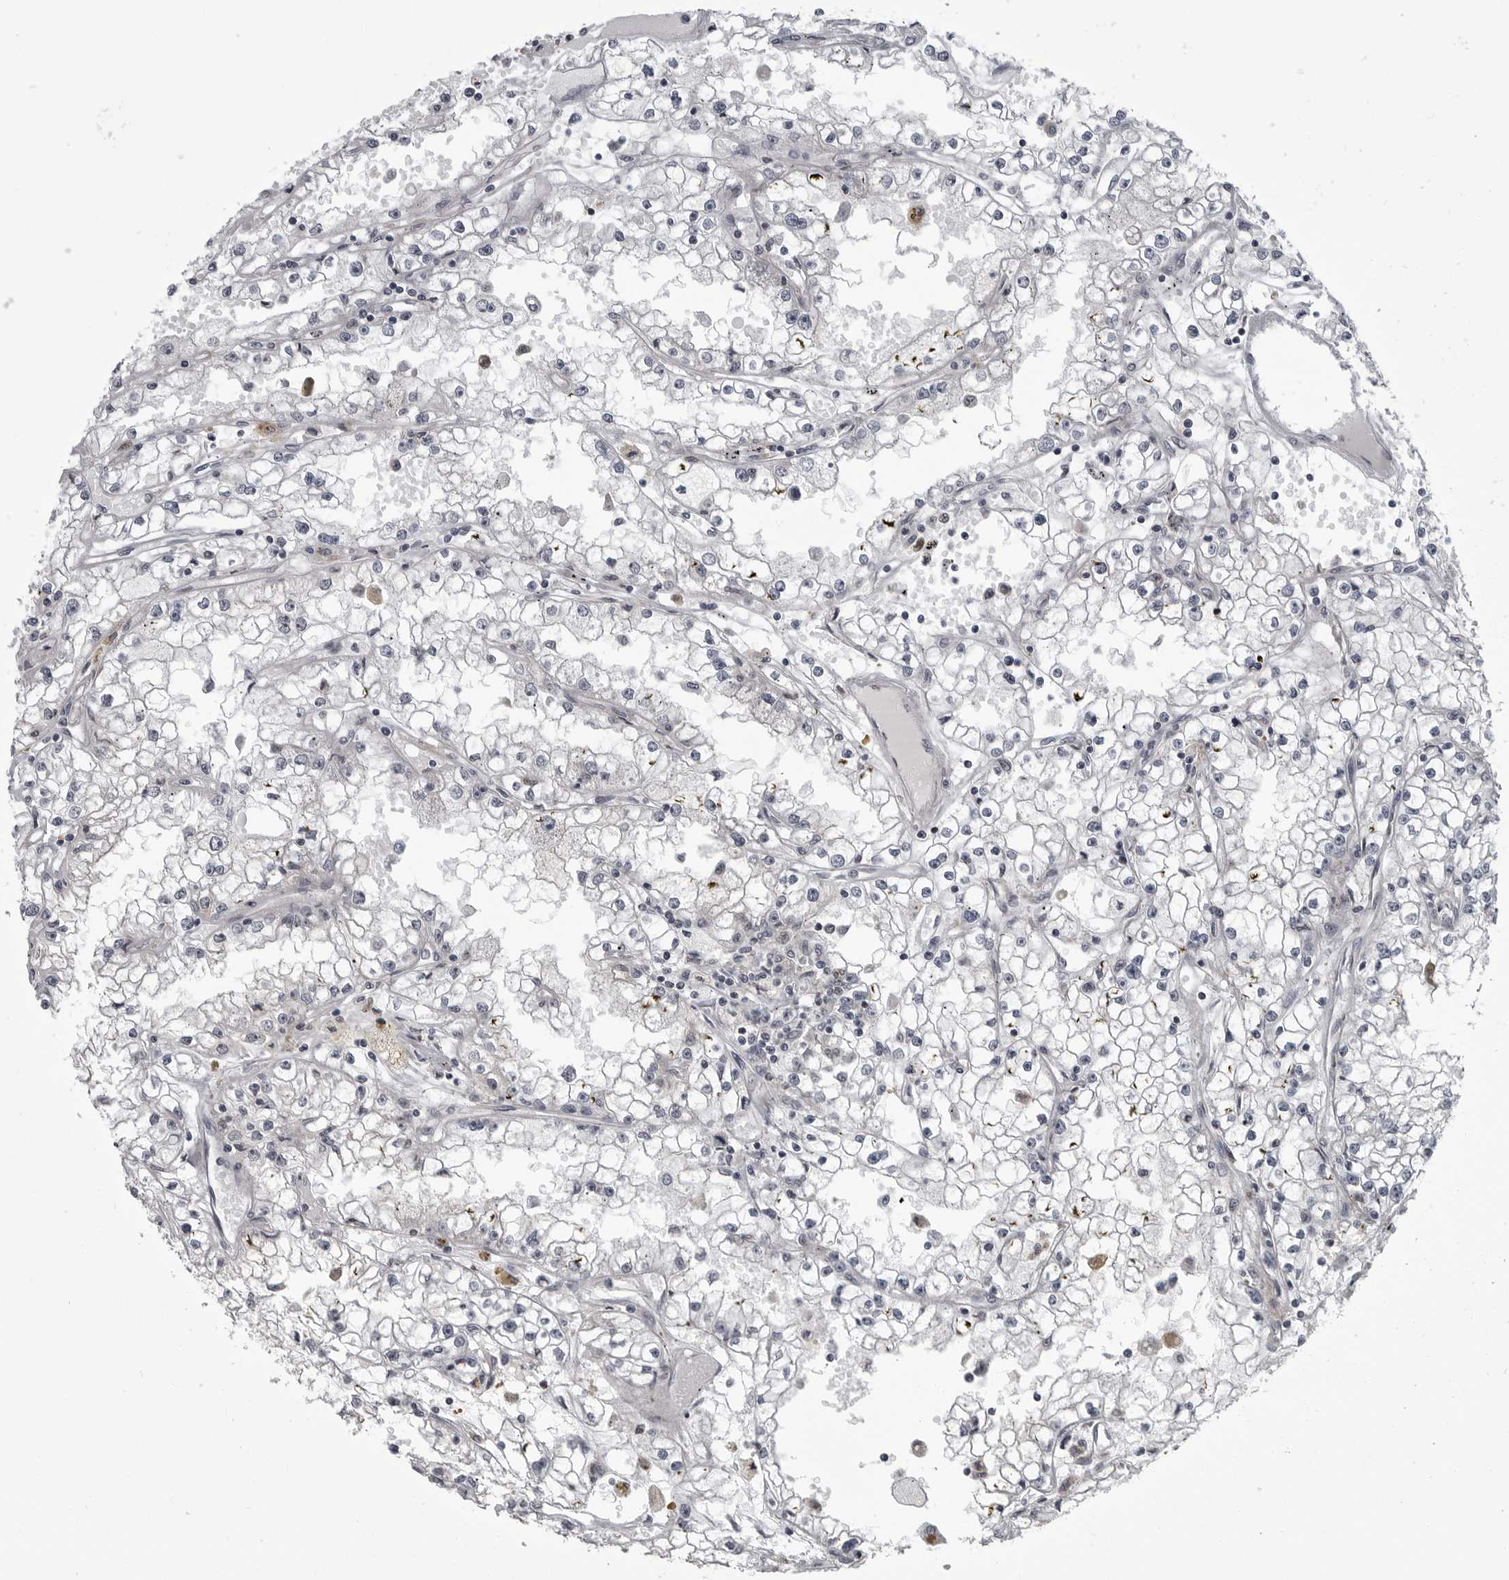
{"staining": {"intensity": "negative", "quantity": "none", "location": "none"}, "tissue": "renal cancer", "cell_type": "Tumor cells", "image_type": "cancer", "snomed": [{"axis": "morphology", "description": "Adenocarcinoma, NOS"}, {"axis": "topography", "description": "Kidney"}], "caption": "Immunohistochemical staining of human adenocarcinoma (renal) demonstrates no significant expression in tumor cells.", "gene": "LYSMD1", "patient": {"sex": "male", "age": 56}}